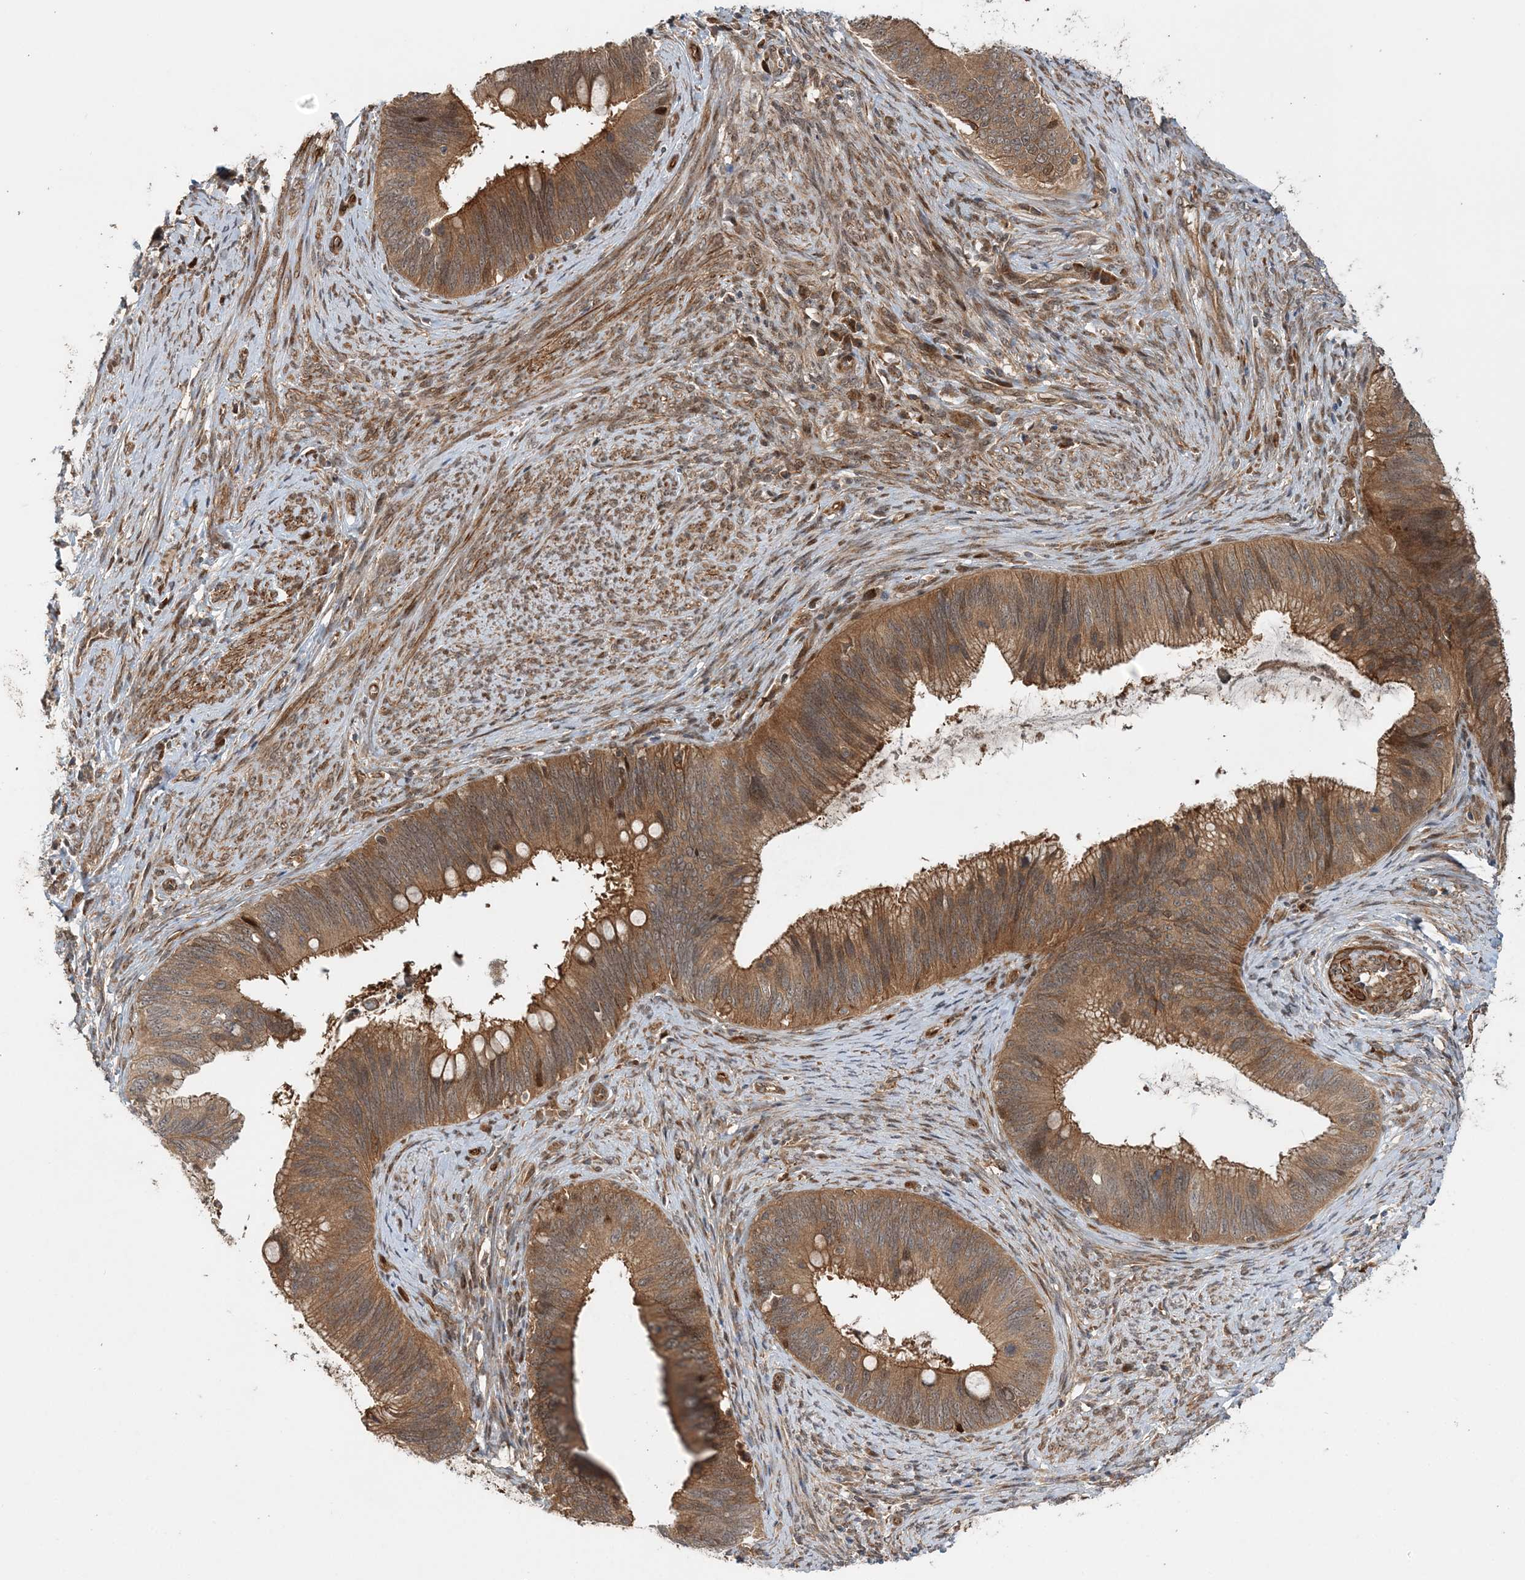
{"staining": {"intensity": "moderate", "quantity": ">75%", "location": "cytoplasmic/membranous,nuclear"}, "tissue": "cervical cancer", "cell_type": "Tumor cells", "image_type": "cancer", "snomed": [{"axis": "morphology", "description": "Adenocarcinoma, NOS"}, {"axis": "topography", "description": "Cervix"}], "caption": "Moderate cytoplasmic/membranous and nuclear positivity is seen in about >75% of tumor cells in adenocarcinoma (cervical). Nuclei are stained in blue.", "gene": "UBTD2", "patient": {"sex": "female", "age": 42}}